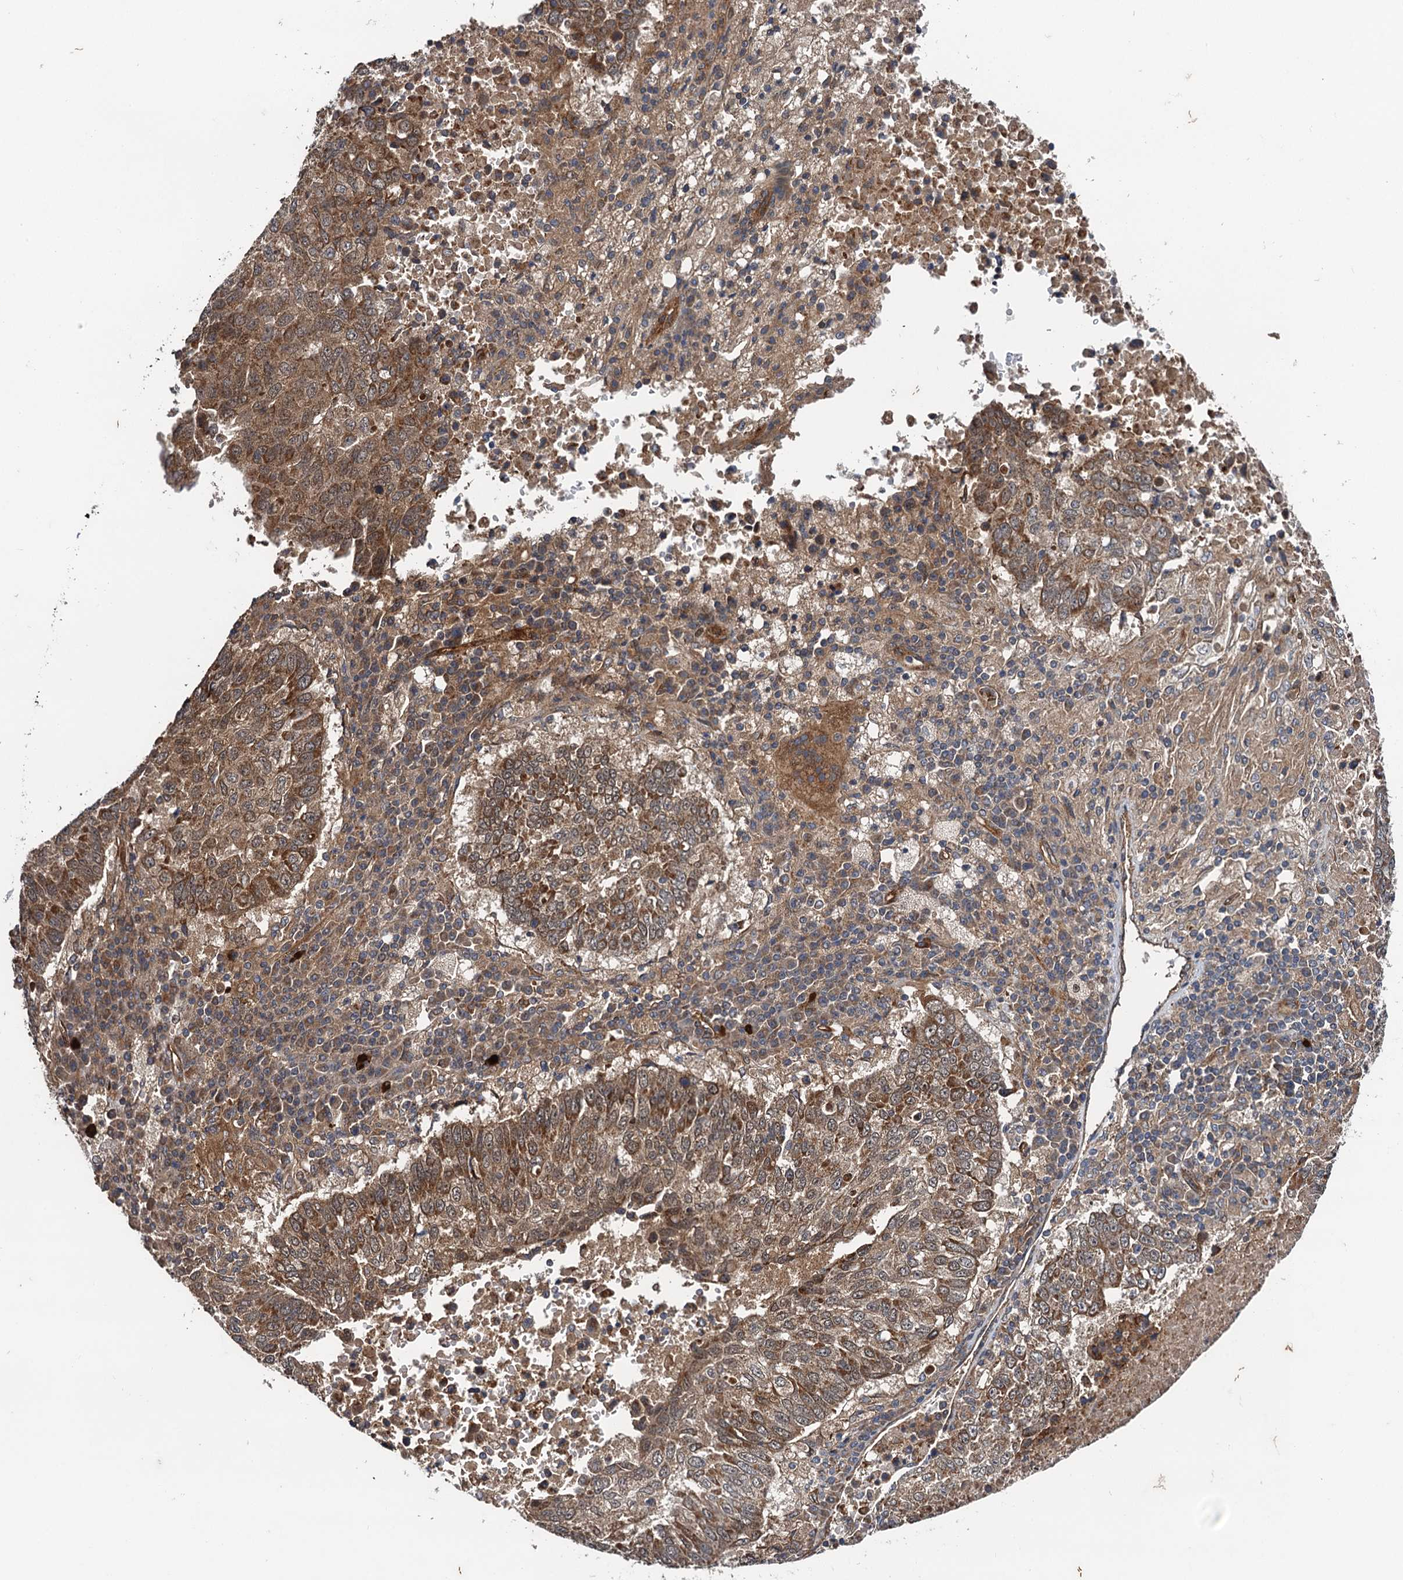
{"staining": {"intensity": "moderate", "quantity": ">75%", "location": "cytoplasmic/membranous"}, "tissue": "lung cancer", "cell_type": "Tumor cells", "image_type": "cancer", "snomed": [{"axis": "morphology", "description": "Squamous cell carcinoma, NOS"}, {"axis": "topography", "description": "Lung"}], "caption": "IHC of lung cancer (squamous cell carcinoma) demonstrates medium levels of moderate cytoplasmic/membranous staining in approximately >75% of tumor cells.", "gene": "NLRP10", "patient": {"sex": "male", "age": 73}}